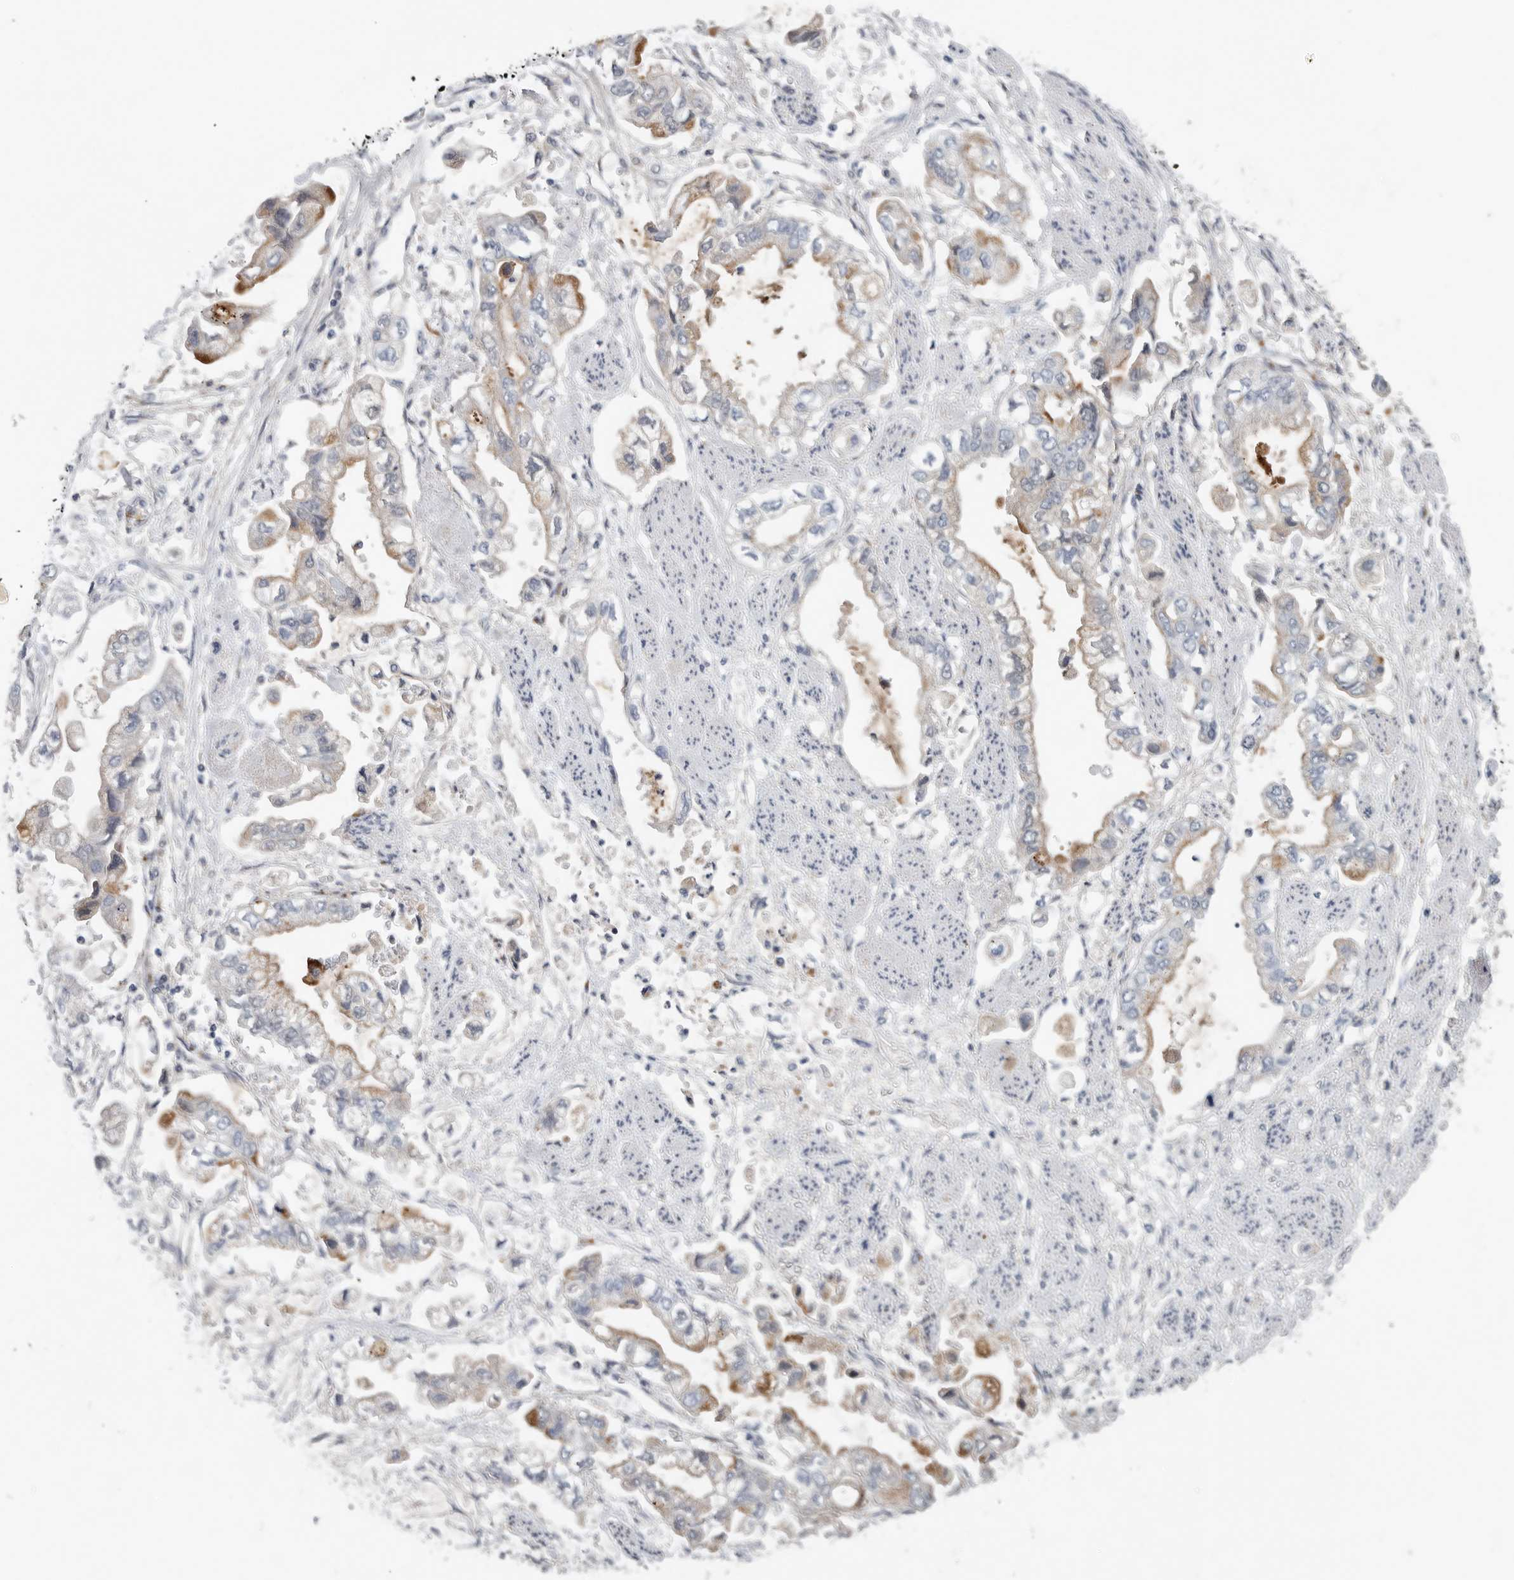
{"staining": {"intensity": "moderate", "quantity": "25%-75%", "location": "cytoplasmic/membranous"}, "tissue": "stomach cancer", "cell_type": "Tumor cells", "image_type": "cancer", "snomed": [{"axis": "morphology", "description": "Adenocarcinoma, NOS"}, {"axis": "topography", "description": "Stomach"}], "caption": "Immunohistochemistry of human stomach adenocarcinoma demonstrates medium levels of moderate cytoplasmic/membranous positivity in approximately 25%-75% of tumor cells.", "gene": "TIMP1", "patient": {"sex": "male", "age": 62}}